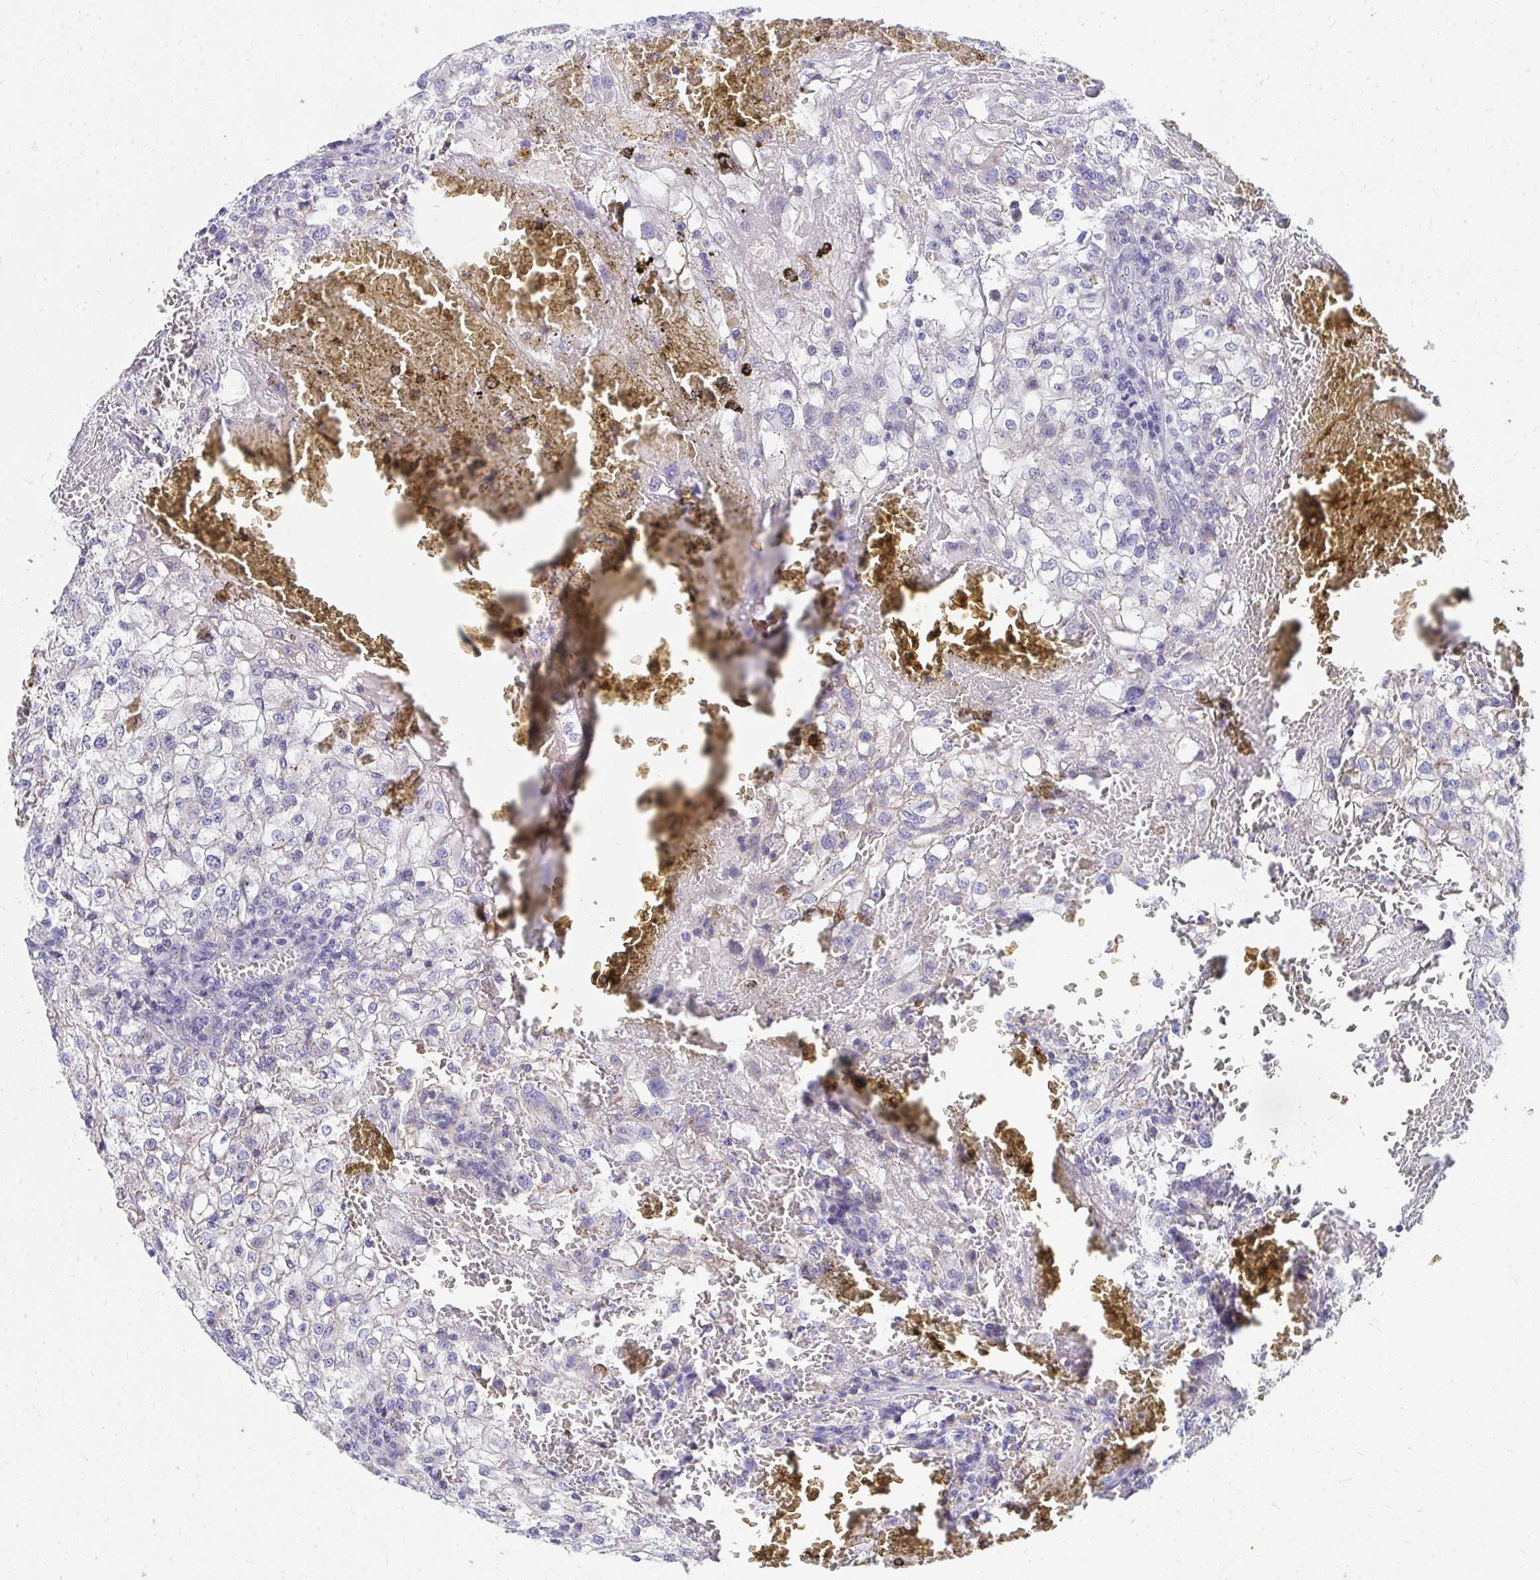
{"staining": {"intensity": "negative", "quantity": "none", "location": "none"}, "tissue": "renal cancer", "cell_type": "Tumor cells", "image_type": "cancer", "snomed": [{"axis": "morphology", "description": "Adenocarcinoma, NOS"}, {"axis": "topography", "description": "Kidney"}], "caption": "A high-resolution image shows immunohistochemistry (IHC) staining of renal cancer (adenocarcinoma), which exhibits no significant expression in tumor cells. Nuclei are stained in blue.", "gene": "TMPRSS2", "patient": {"sex": "female", "age": 74}}